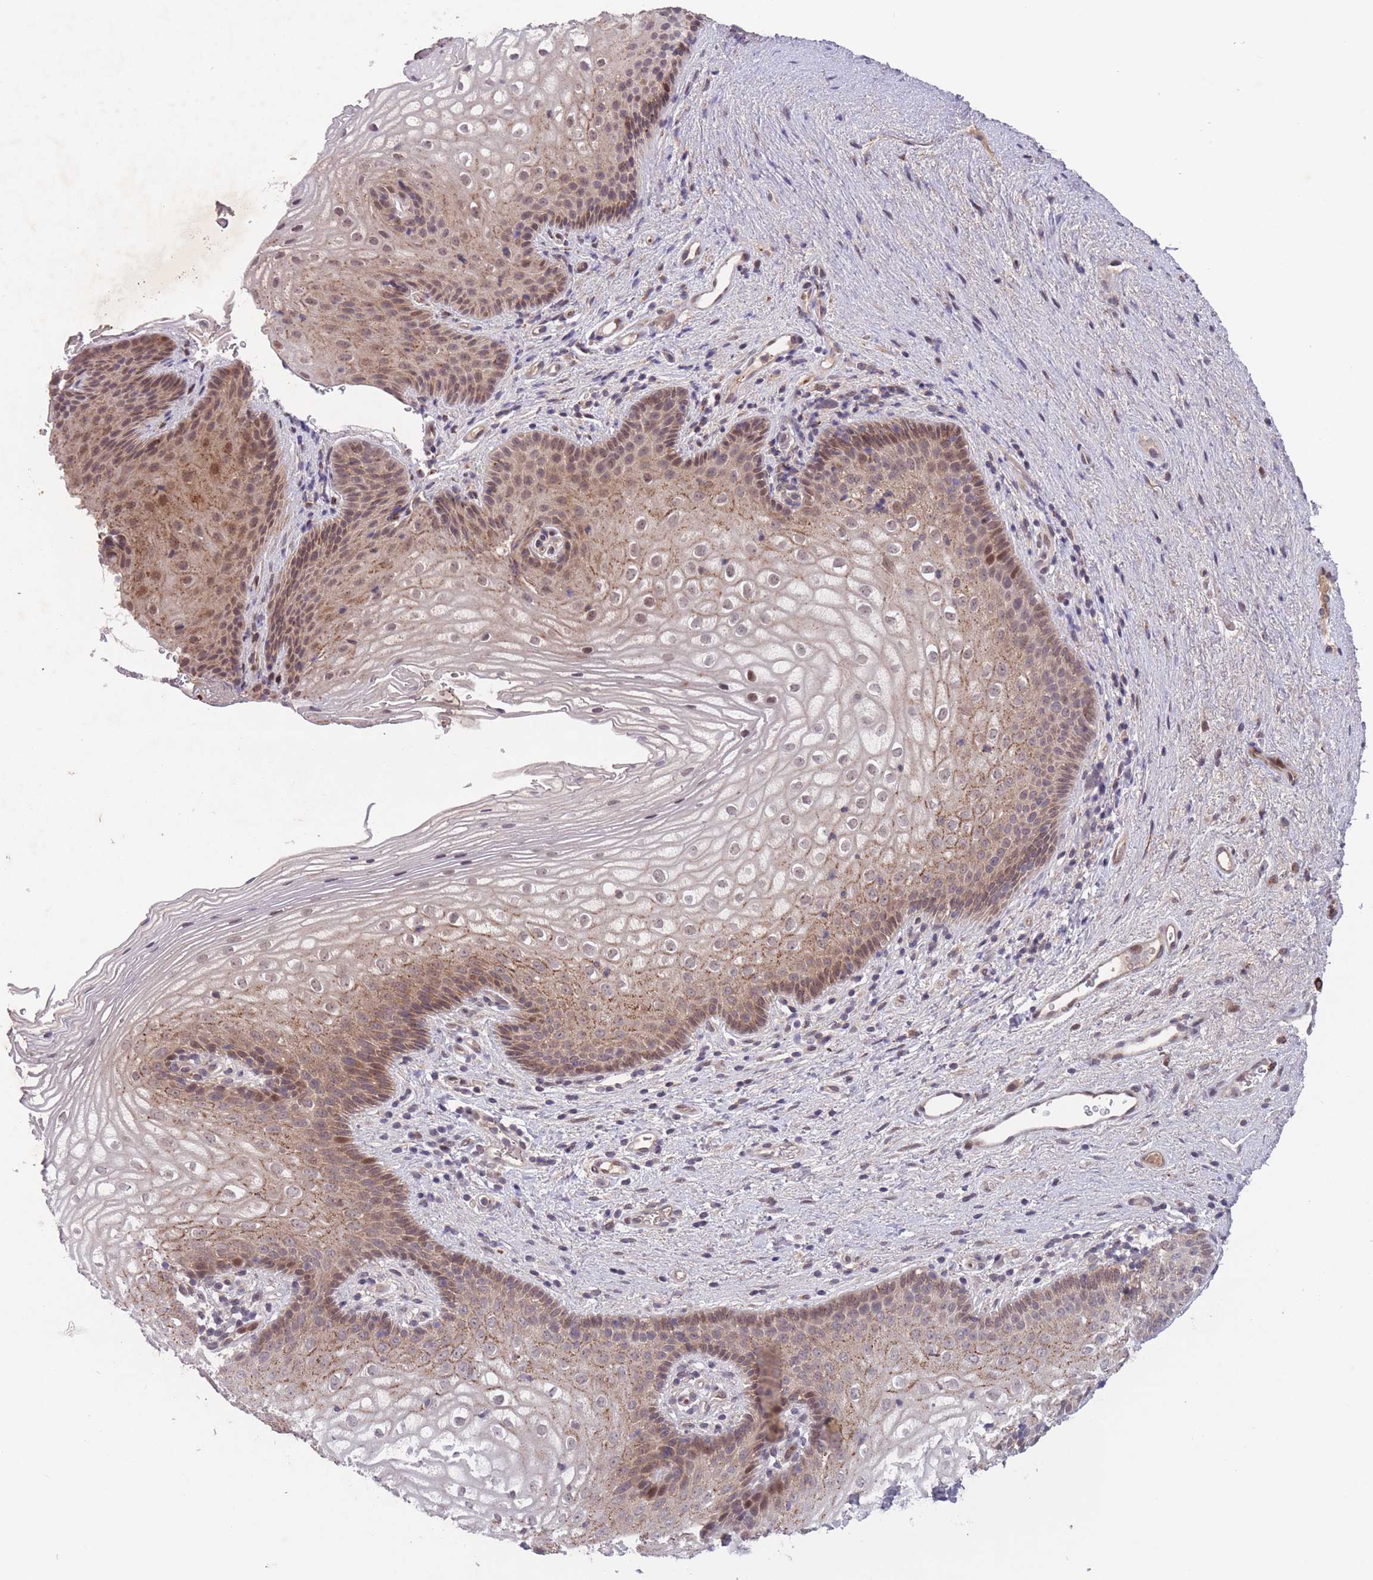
{"staining": {"intensity": "moderate", "quantity": "25%-75%", "location": "cytoplasmic/membranous,nuclear"}, "tissue": "vagina", "cell_type": "Squamous epithelial cells", "image_type": "normal", "snomed": [{"axis": "morphology", "description": "Normal tissue, NOS"}, {"axis": "topography", "description": "Vagina"}], "caption": "Moderate cytoplasmic/membranous,nuclear positivity is identified in approximately 25%-75% of squamous epithelial cells in benign vagina. The protein is shown in brown color, while the nuclei are stained blue.", "gene": "SECTM1", "patient": {"sex": "female", "age": 47}}